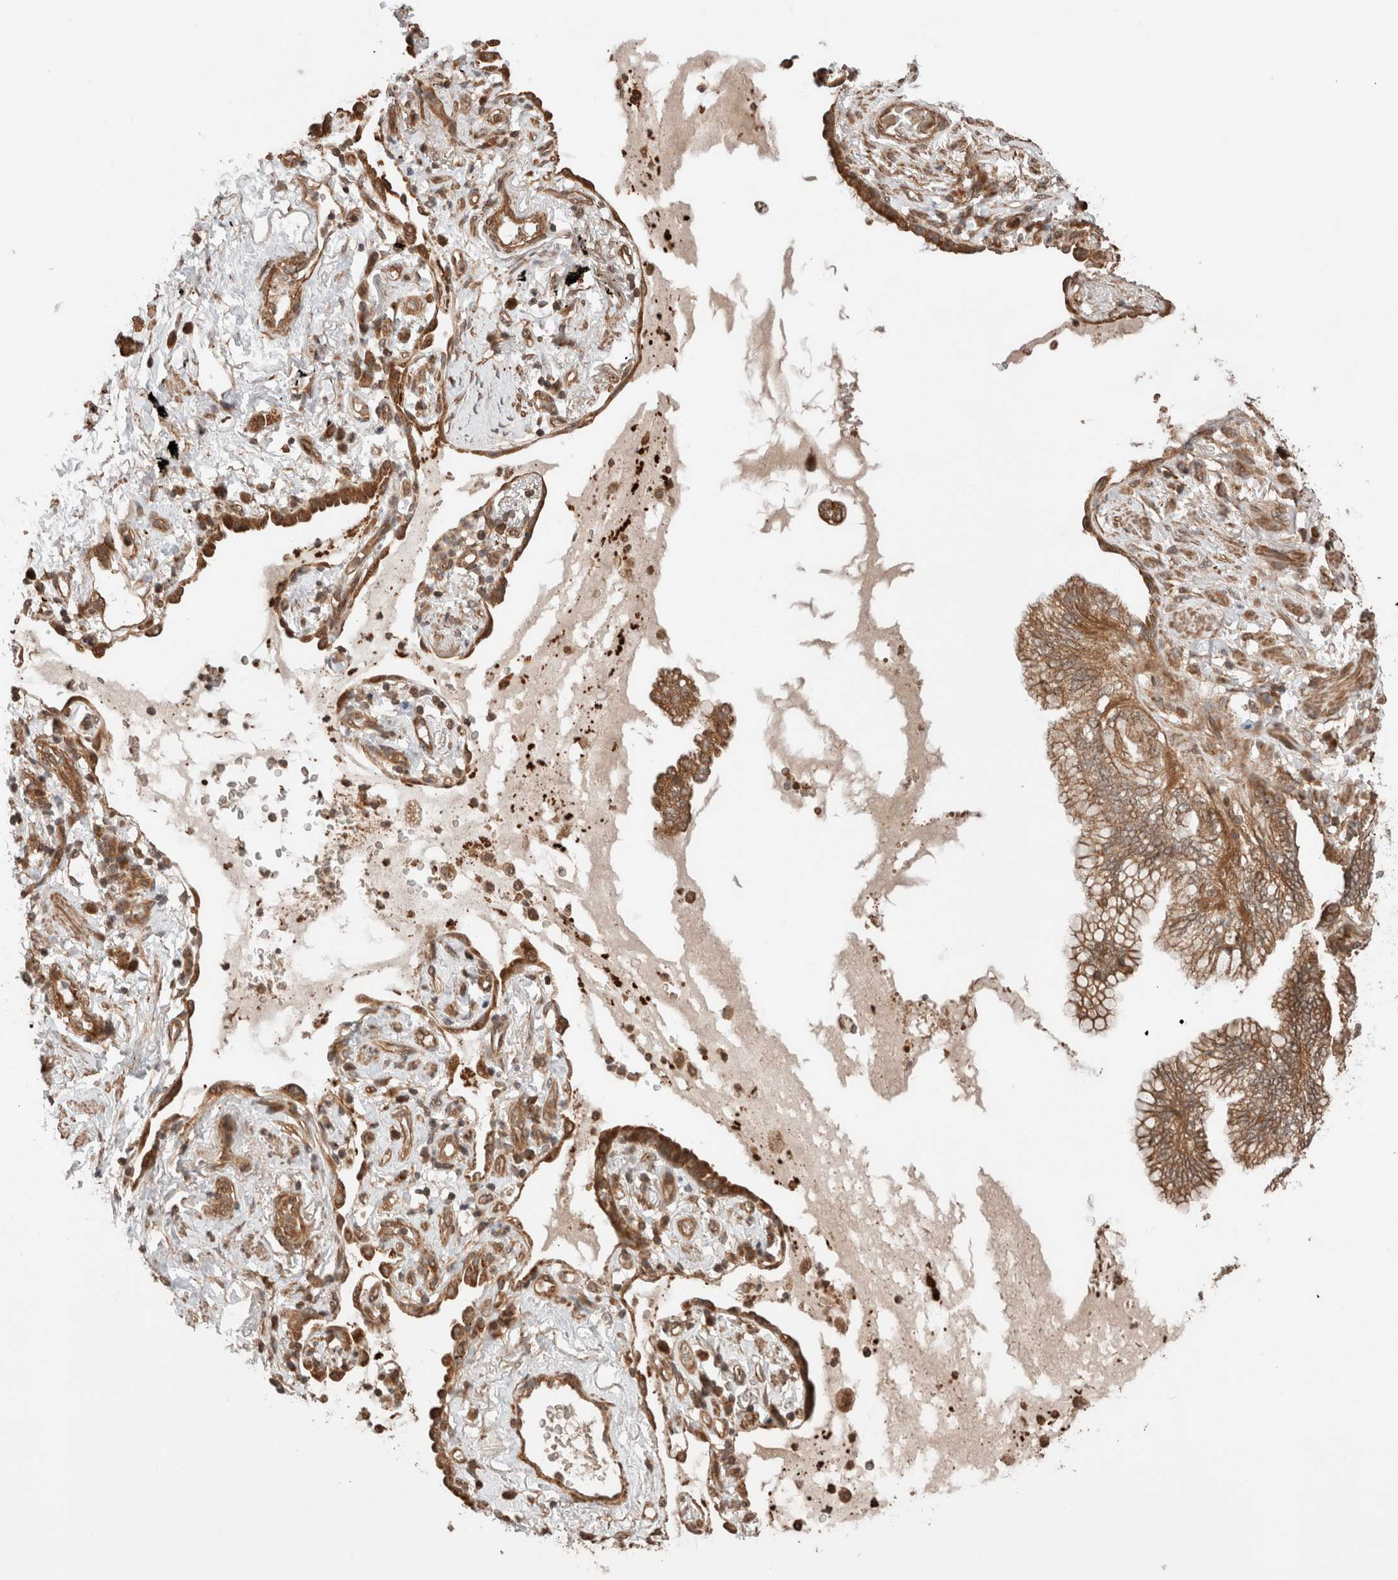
{"staining": {"intensity": "moderate", "quantity": ">75%", "location": "cytoplasmic/membranous"}, "tissue": "lung cancer", "cell_type": "Tumor cells", "image_type": "cancer", "snomed": [{"axis": "morphology", "description": "Adenocarcinoma, NOS"}, {"axis": "topography", "description": "Lung"}], "caption": "The image exhibits immunohistochemical staining of adenocarcinoma (lung). There is moderate cytoplasmic/membranous staining is appreciated in approximately >75% of tumor cells. The staining was performed using DAB to visualize the protein expression in brown, while the nuclei were stained in blue with hematoxylin (Magnification: 20x).", "gene": "ZNF649", "patient": {"sex": "female", "age": 70}}